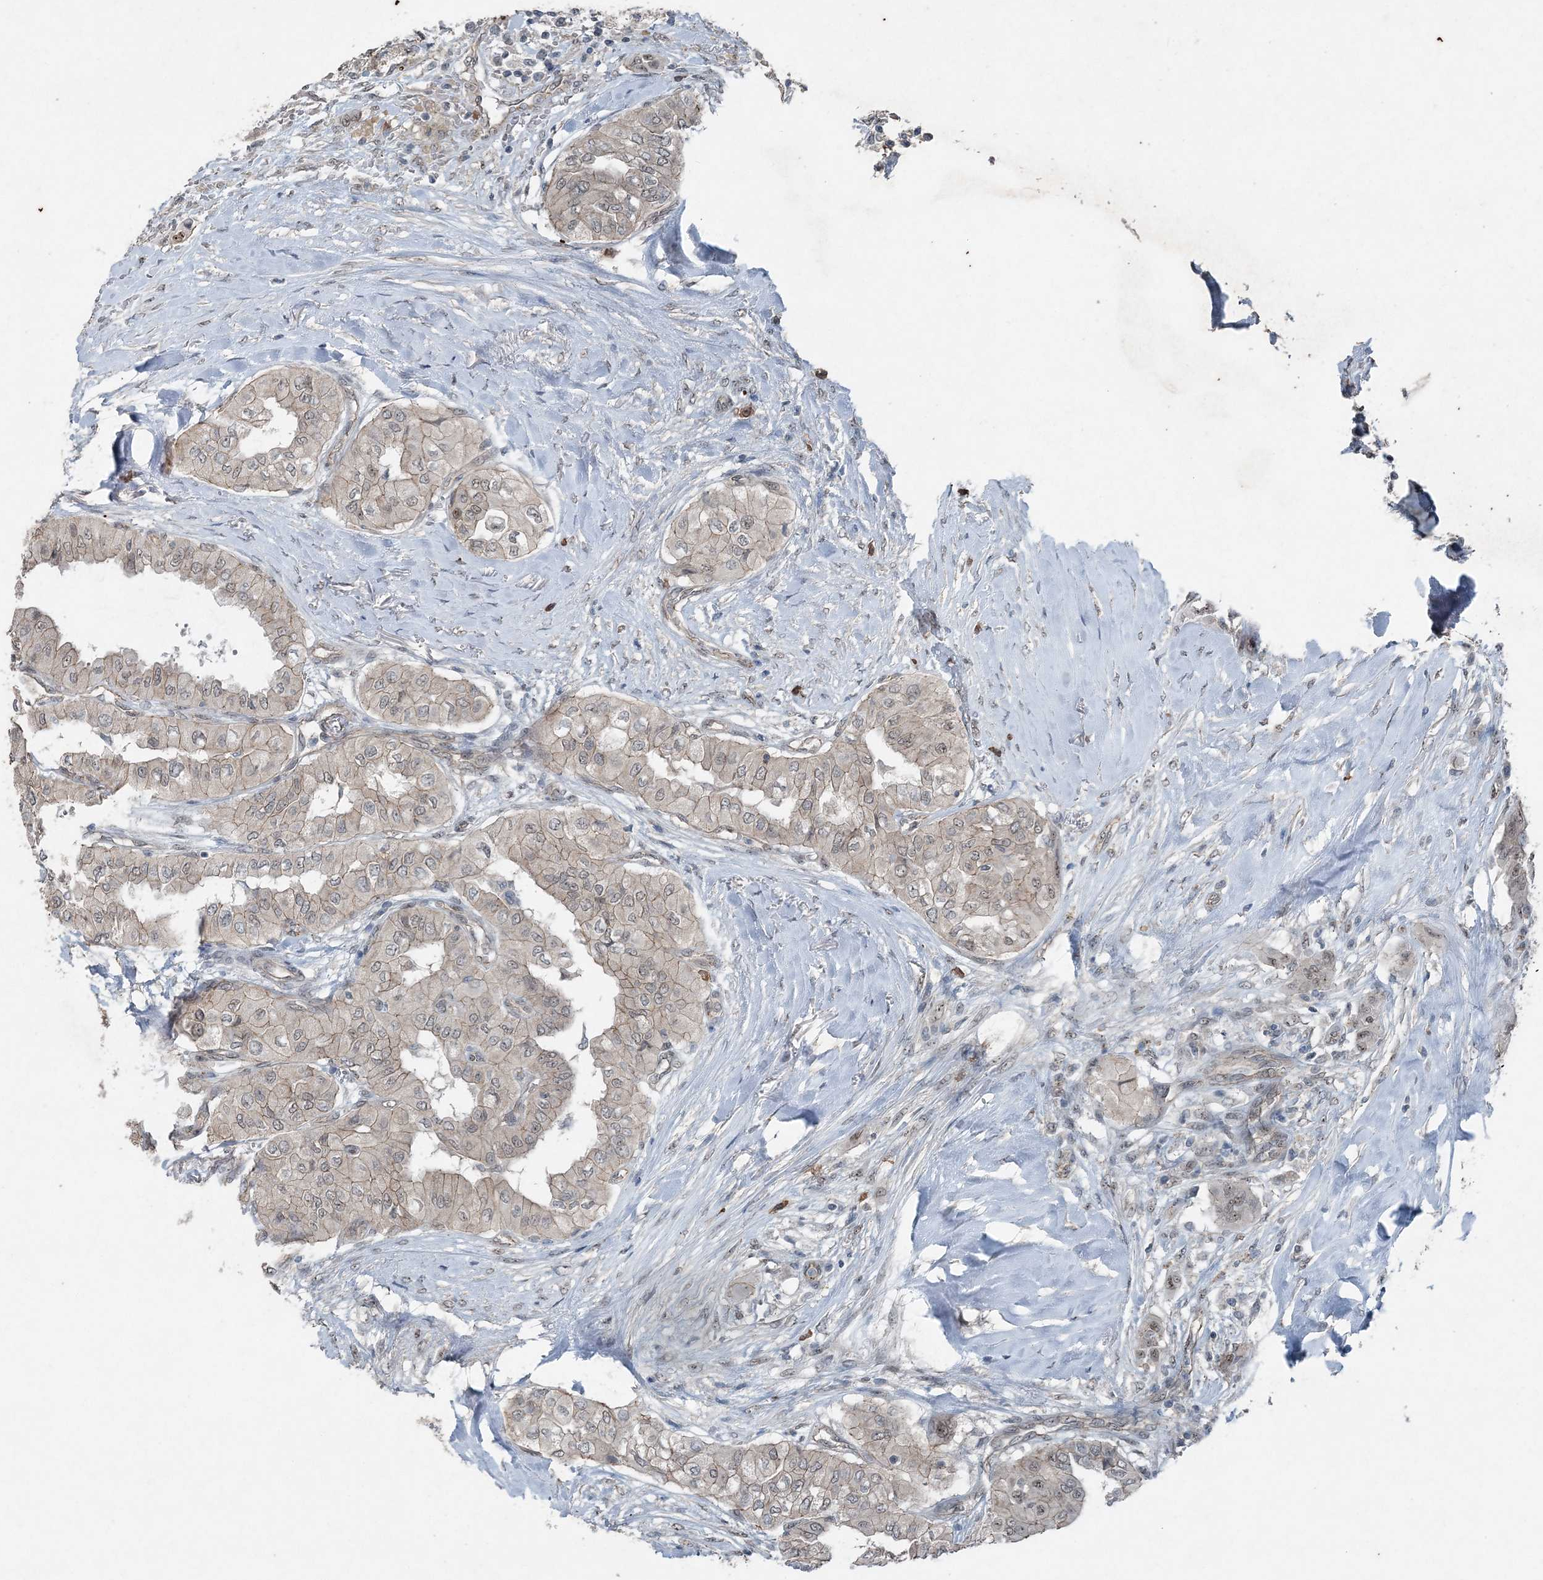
{"staining": {"intensity": "negative", "quantity": "none", "location": "none"}, "tissue": "thyroid cancer", "cell_type": "Tumor cells", "image_type": "cancer", "snomed": [{"axis": "morphology", "description": "Papillary adenocarcinoma, NOS"}, {"axis": "topography", "description": "Thyroid gland"}], "caption": "A histopathology image of thyroid cancer stained for a protein exhibits no brown staining in tumor cells.", "gene": "VSIG2", "patient": {"sex": "female", "age": 59}}